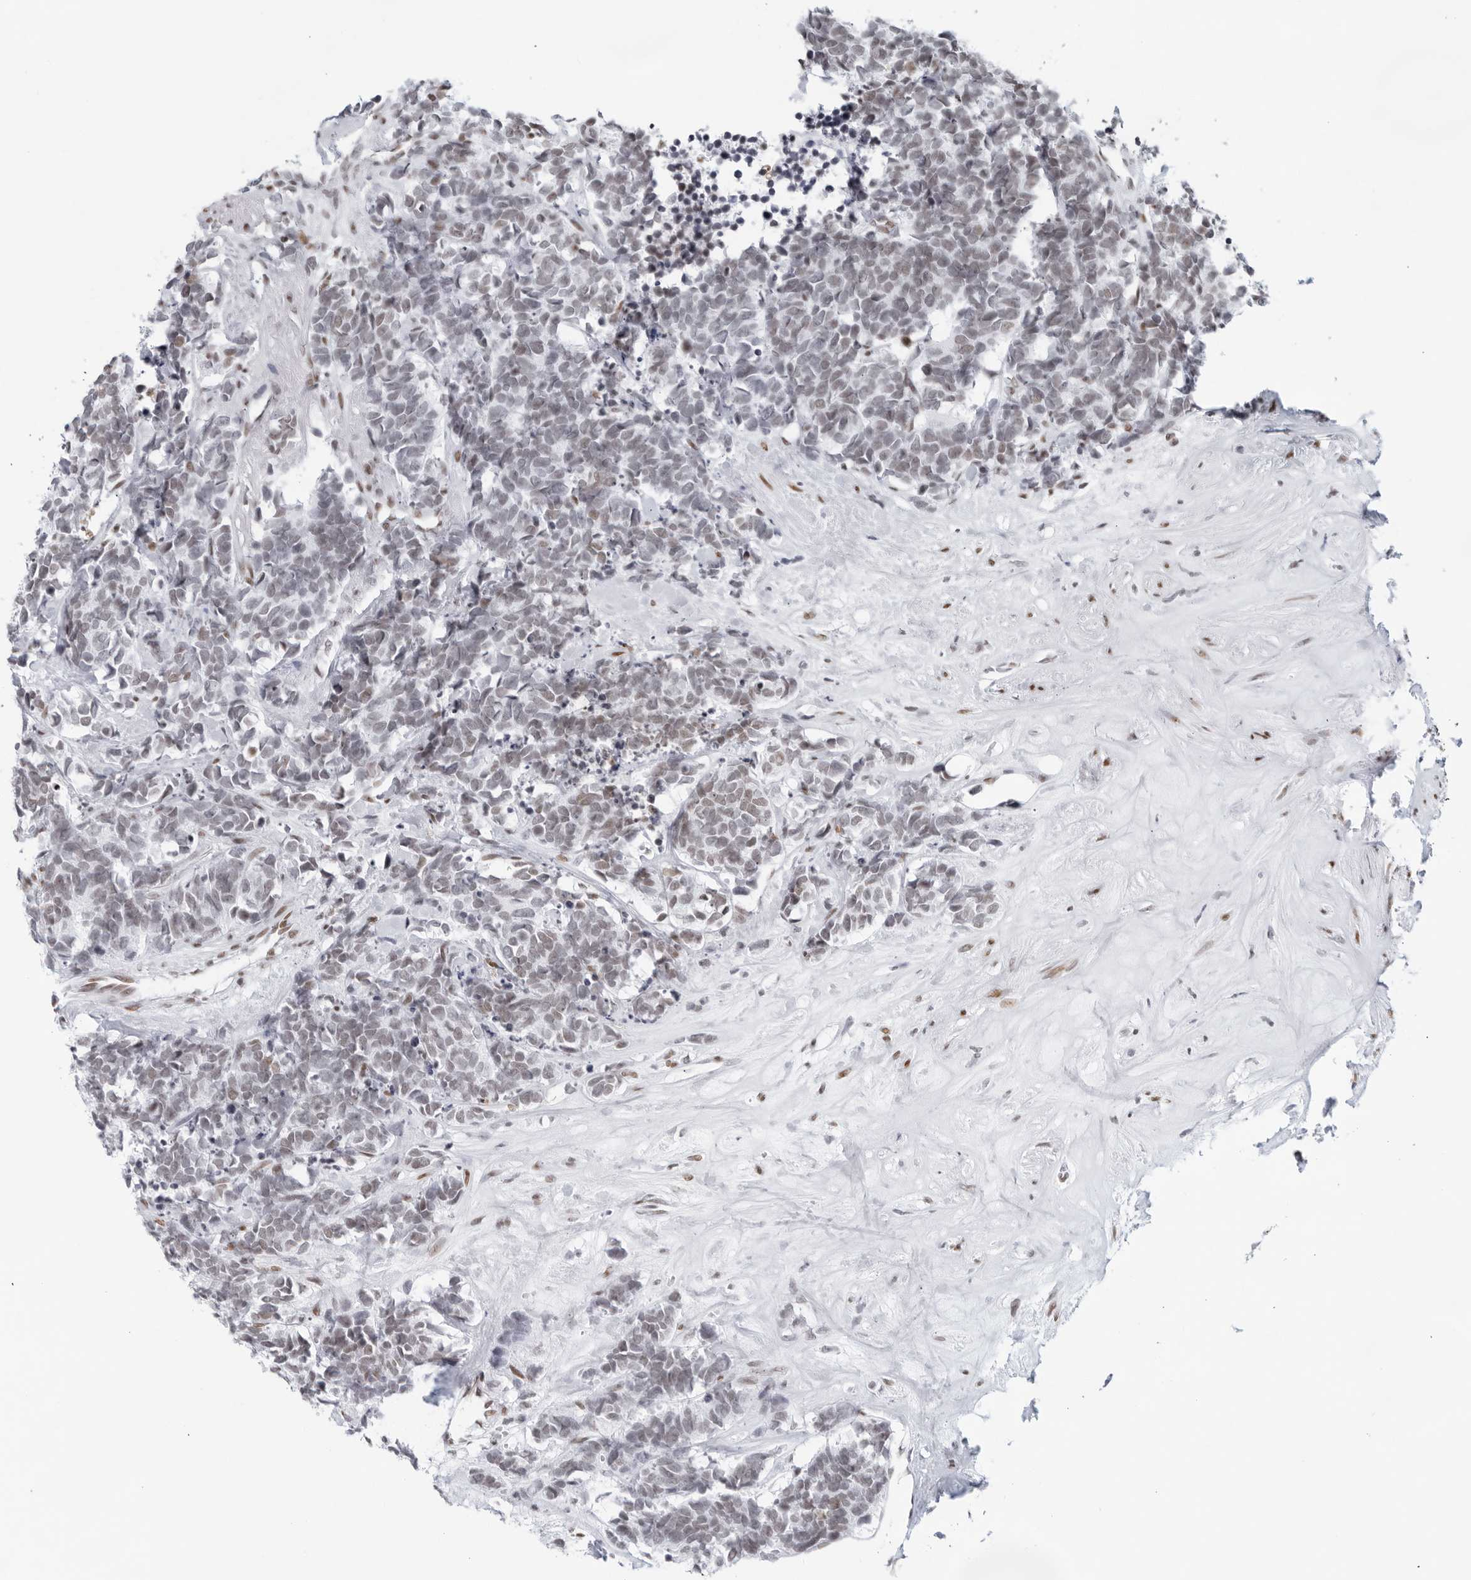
{"staining": {"intensity": "weak", "quantity": "<25%", "location": "nuclear"}, "tissue": "carcinoid", "cell_type": "Tumor cells", "image_type": "cancer", "snomed": [{"axis": "morphology", "description": "Carcinoma, NOS"}, {"axis": "morphology", "description": "Carcinoid, malignant, NOS"}, {"axis": "topography", "description": "Urinary bladder"}], "caption": "Immunohistochemistry (IHC) micrograph of human carcinoid (malignant) stained for a protein (brown), which exhibits no staining in tumor cells.", "gene": "HP1BP3", "patient": {"sex": "male", "age": 57}}